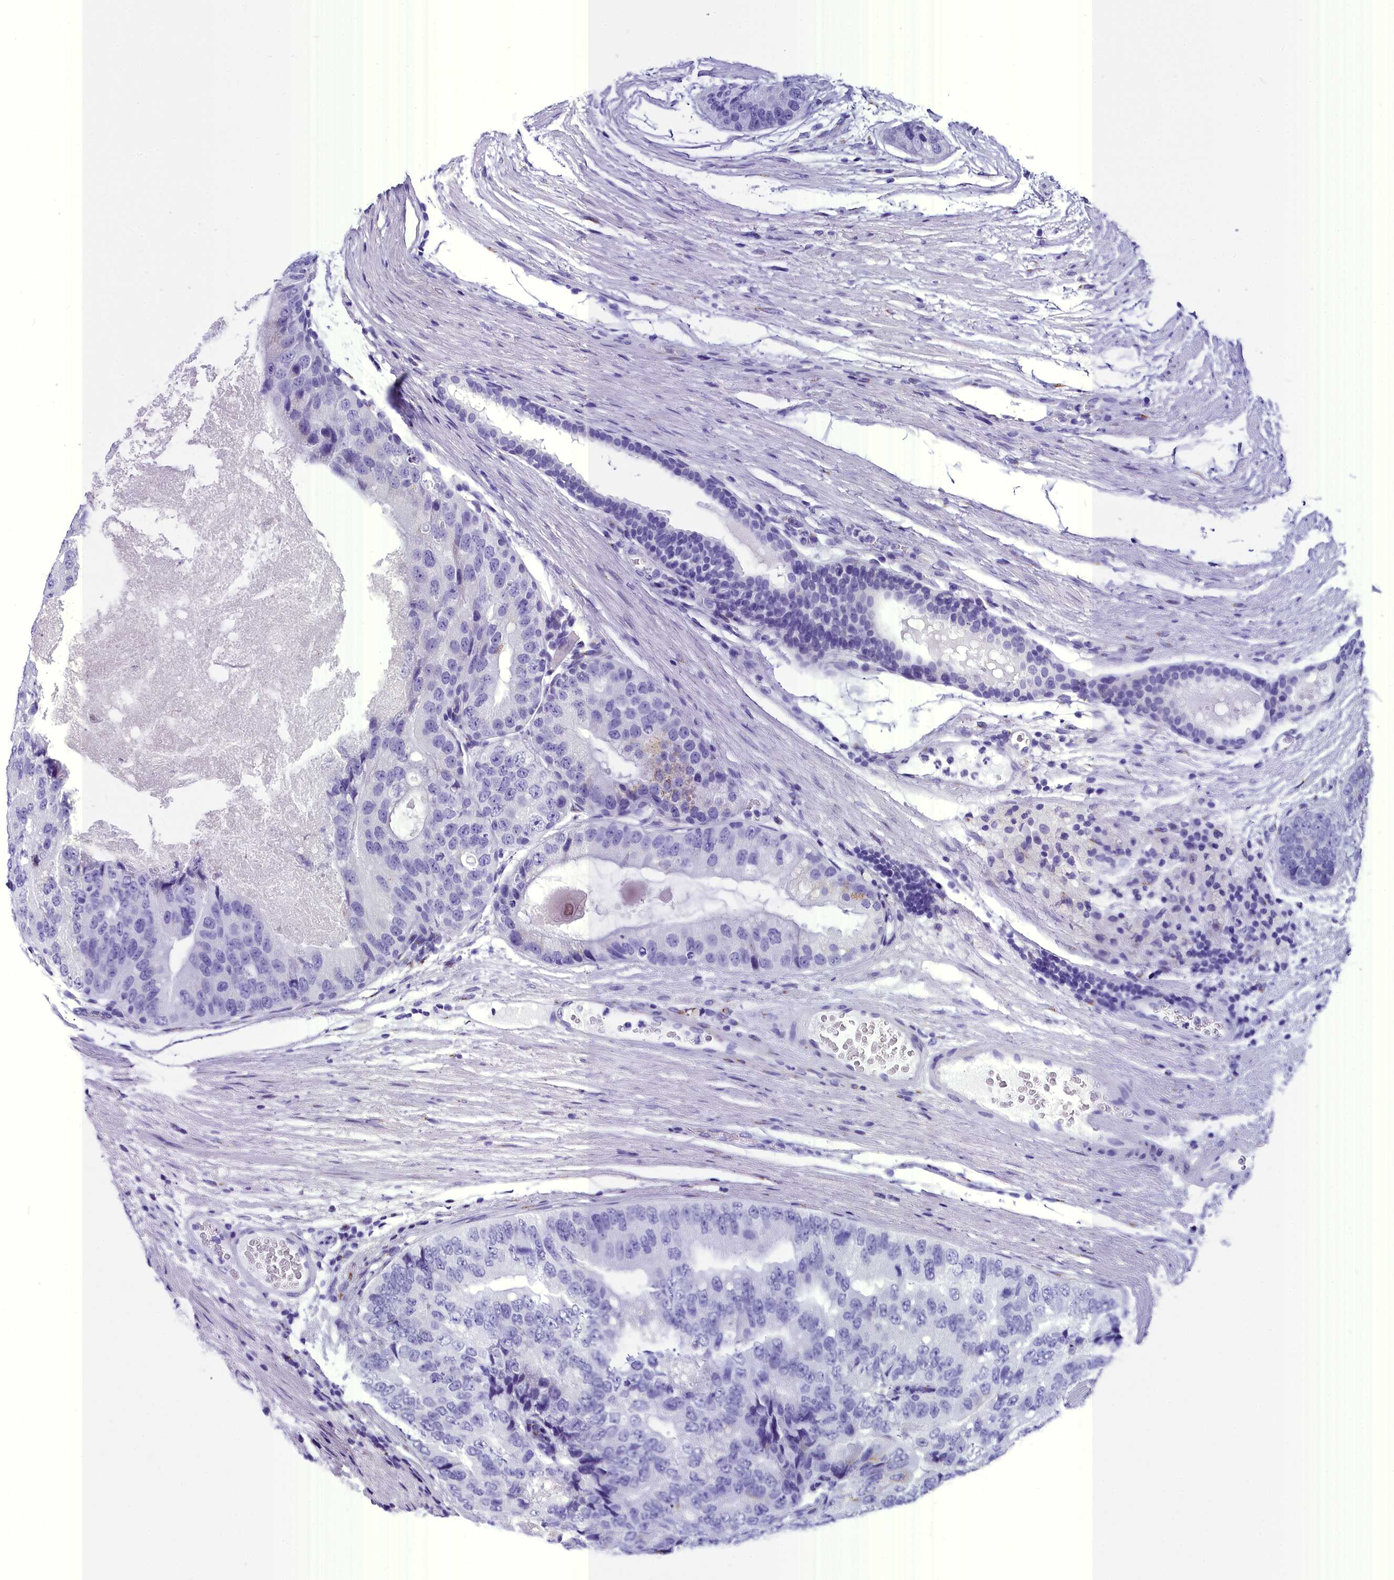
{"staining": {"intensity": "negative", "quantity": "none", "location": "none"}, "tissue": "prostate cancer", "cell_type": "Tumor cells", "image_type": "cancer", "snomed": [{"axis": "morphology", "description": "Adenocarcinoma, High grade"}, {"axis": "topography", "description": "Prostate"}], "caption": "There is no significant positivity in tumor cells of prostate cancer (adenocarcinoma (high-grade)). (DAB IHC with hematoxylin counter stain).", "gene": "AP3B2", "patient": {"sex": "male", "age": 70}}